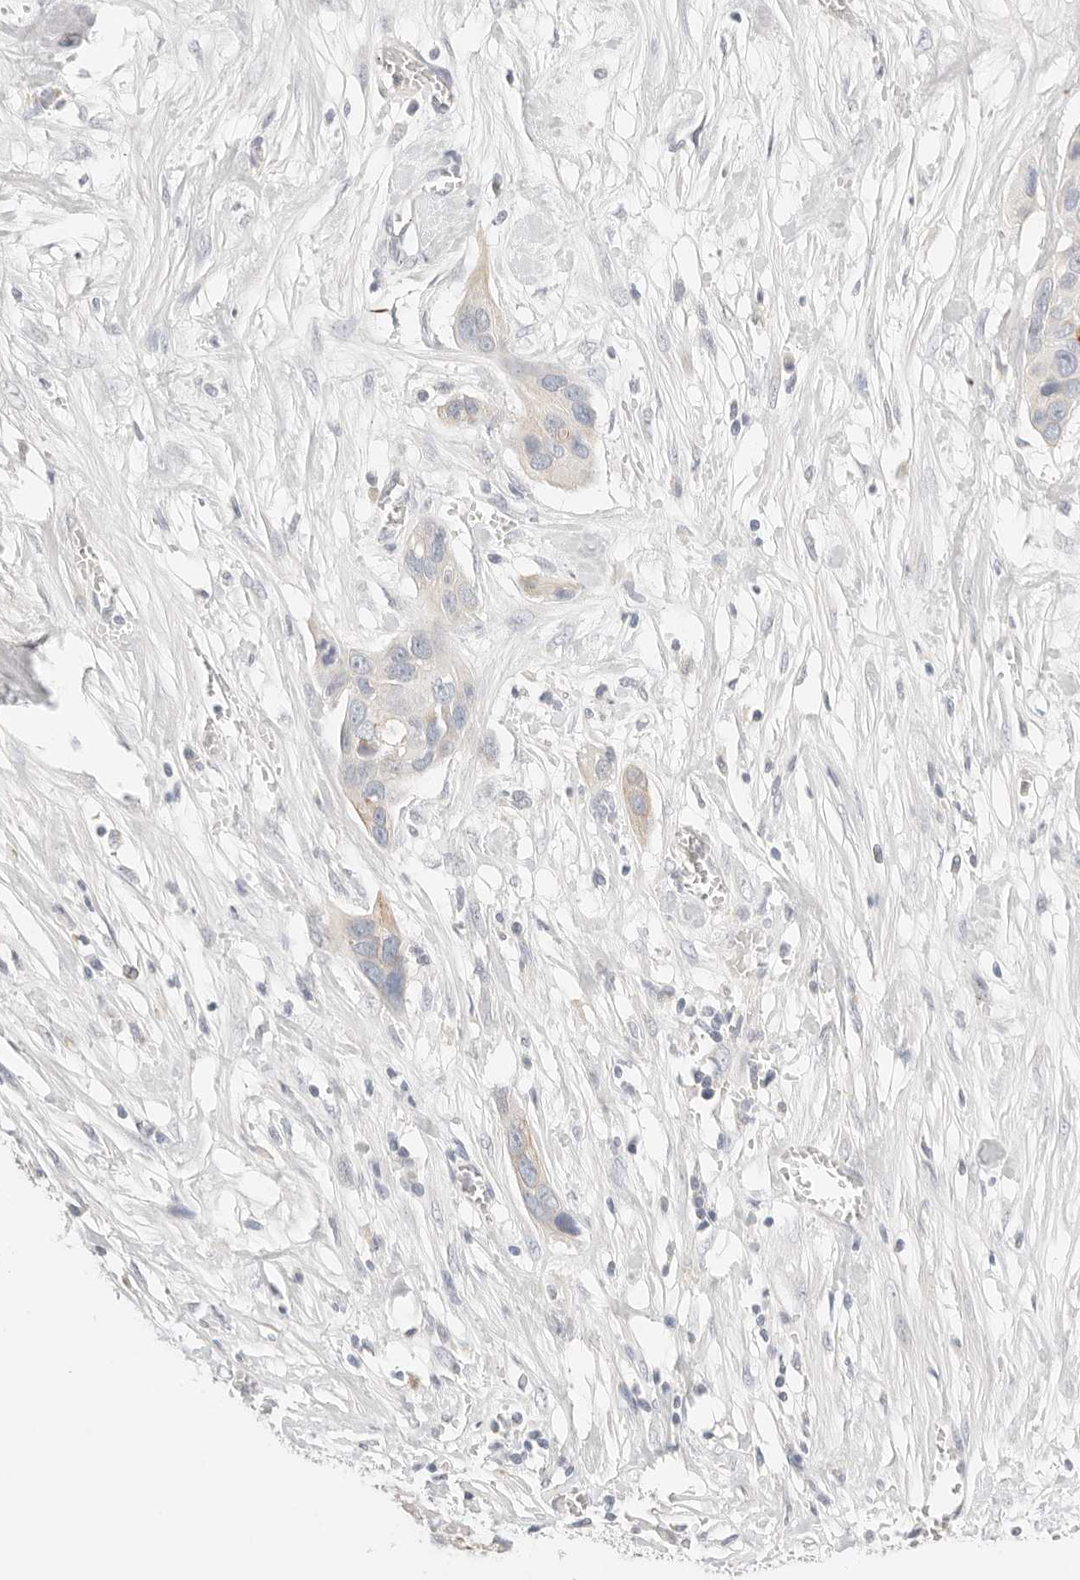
{"staining": {"intensity": "negative", "quantity": "none", "location": "none"}, "tissue": "pancreatic cancer", "cell_type": "Tumor cells", "image_type": "cancer", "snomed": [{"axis": "morphology", "description": "Adenocarcinoma, NOS"}, {"axis": "topography", "description": "Pancreas"}], "caption": "This is an IHC photomicrograph of human pancreatic cancer (adenocarcinoma). There is no expression in tumor cells.", "gene": "CEP120", "patient": {"sex": "female", "age": 60}}